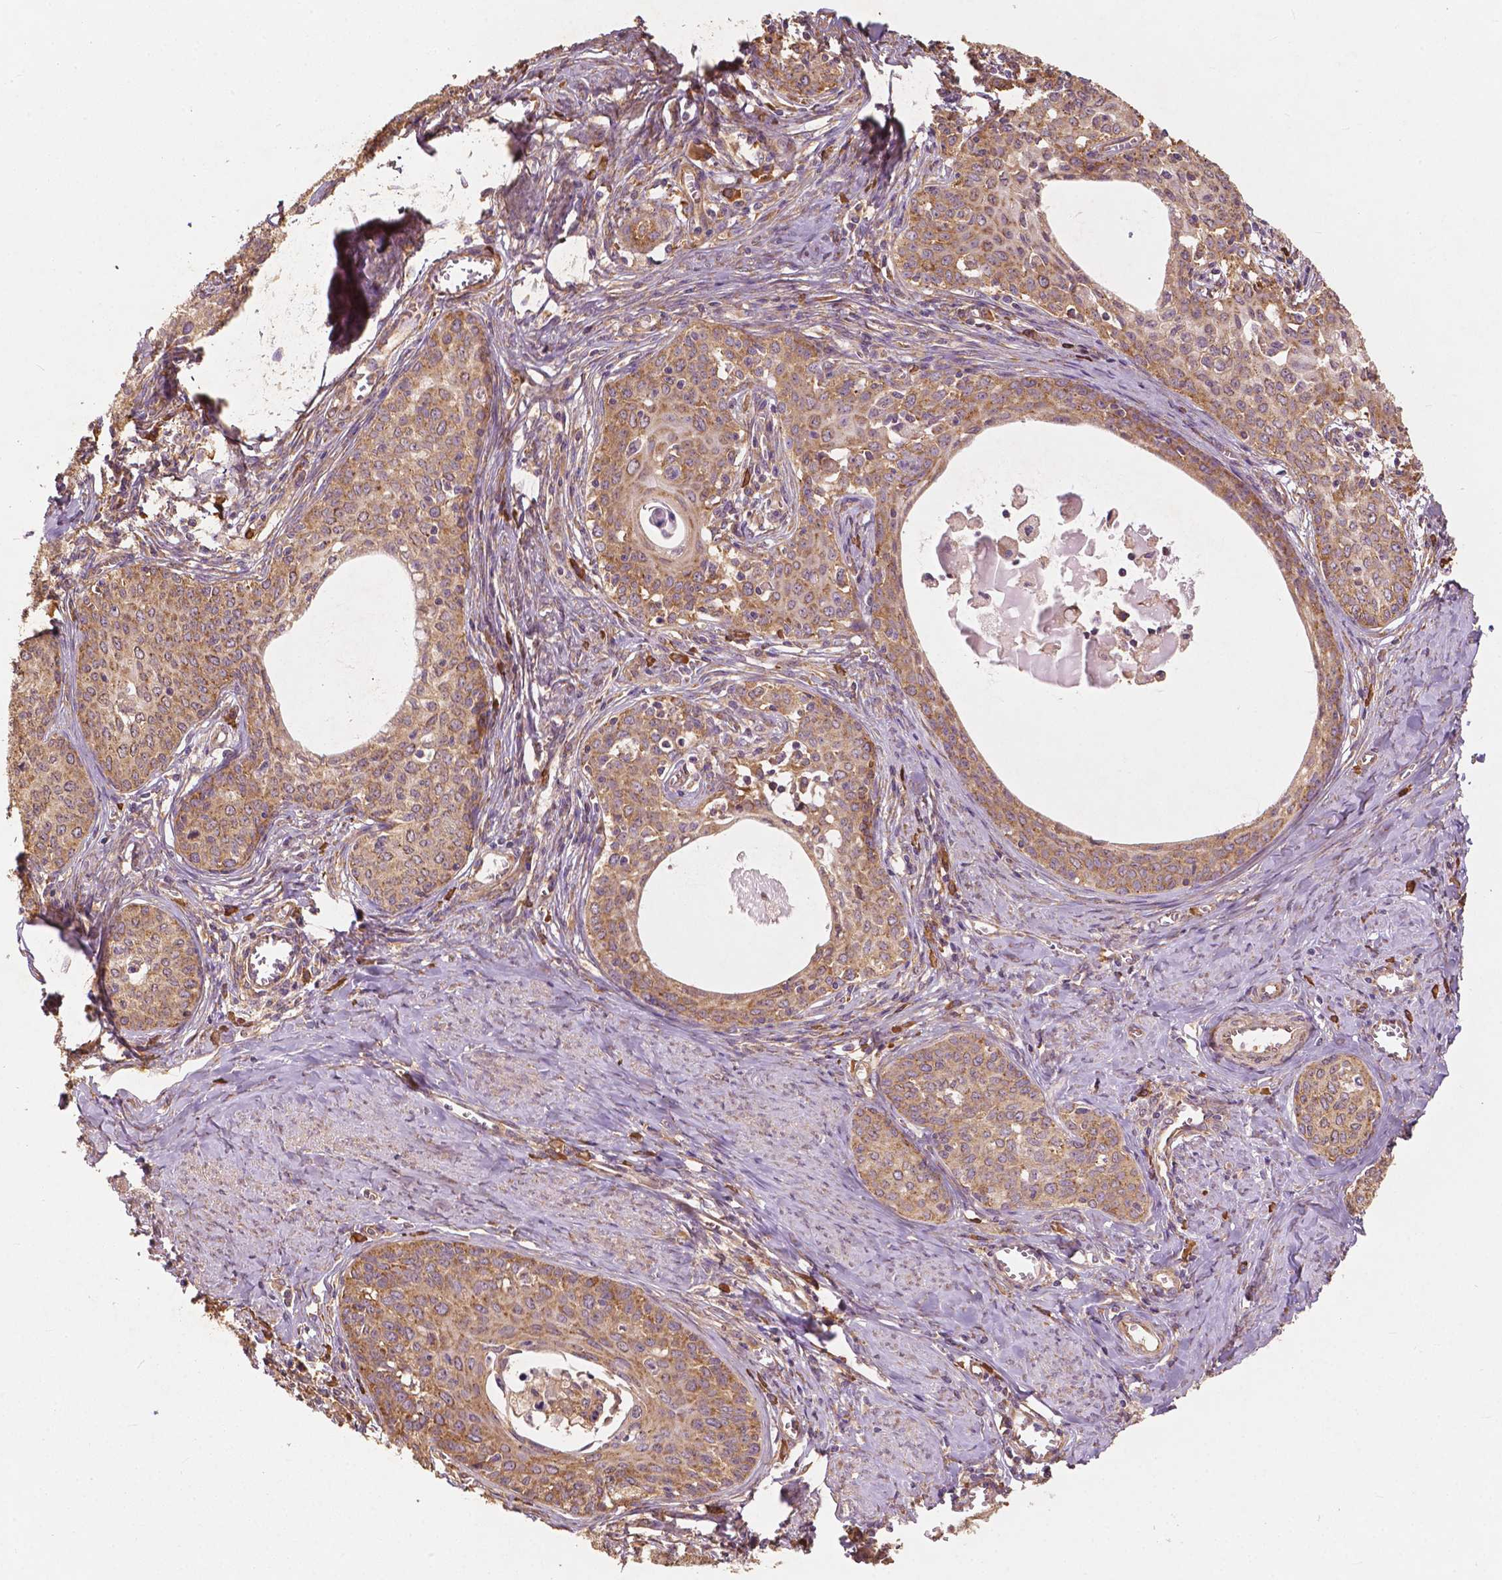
{"staining": {"intensity": "moderate", "quantity": ">75%", "location": "cytoplasmic/membranous"}, "tissue": "cervical cancer", "cell_type": "Tumor cells", "image_type": "cancer", "snomed": [{"axis": "morphology", "description": "Squamous cell carcinoma, NOS"}, {"axis": "morphology", "description": "Adenocarcinoma, NOS"}, {"axis": "topography", "description": "Cervix"}], "caption": "Cervical cancer (adenocarcinoma) stained for a protein (brown) shows moderate cytoplasmic/membranous positive expression in approximately >75% of tumor cells.", "gene": "G3BP1", "patient": {"sex": "female", "age": 52}}